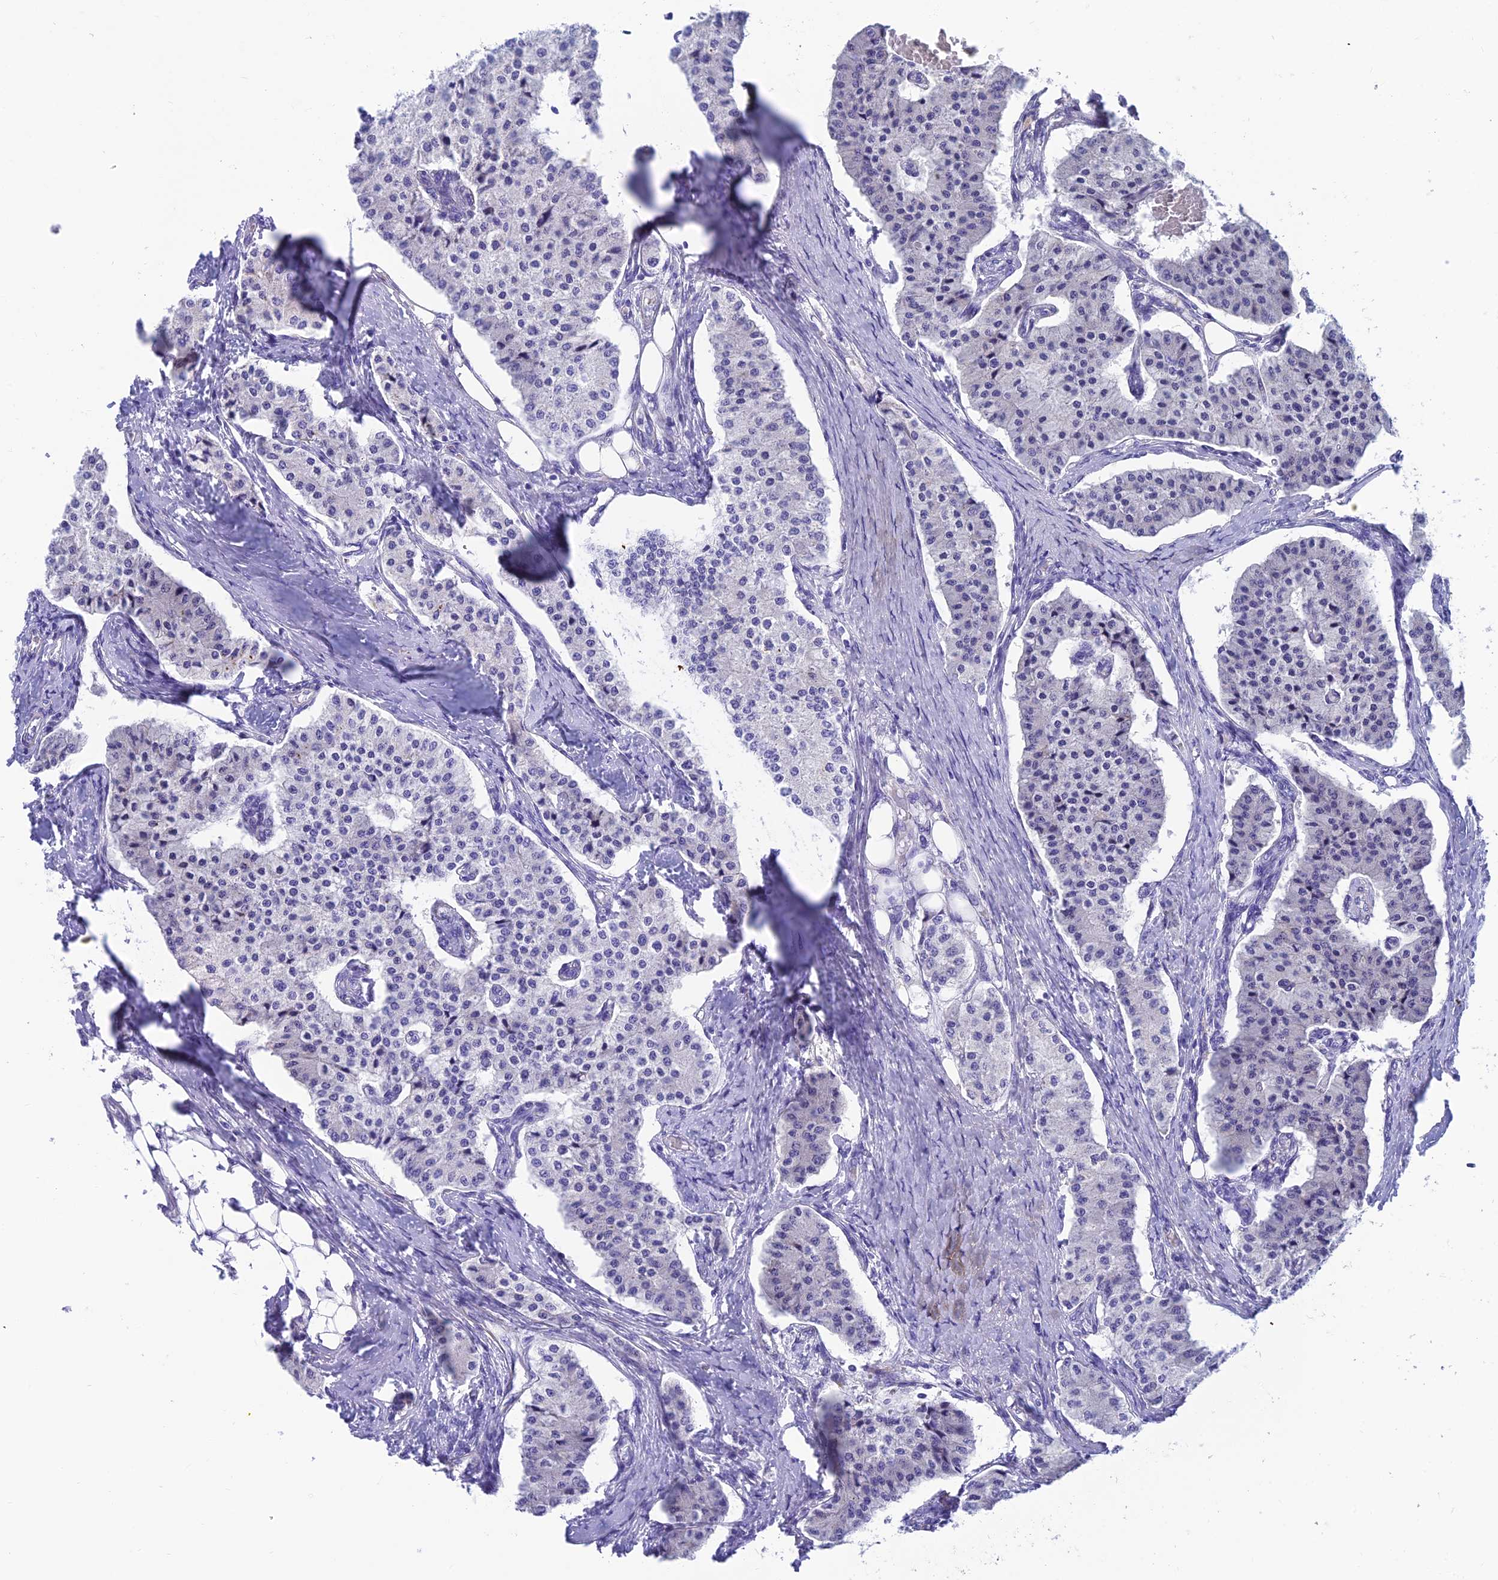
{"staining": {"intensity": "negative", "quantity": "none", "location": "none"}, "tissue": "carcinoid", "cell_type": "Tumor cells", "image_type": "cancer", "snomed": [{"axis": "morphology", "description": "Carcinoid, malignant, NOS"}, {"axis": "topography", "description": "Colon"}], "caption": "Protein analysis of carcinoid demonstrates no significant staining in tumor cells. (Stains: DAB immunohistochemistry with hematoxylin counter stain, Microscopy: brightfield microscopy at high magnification).", "gene": "GNG11", "patient": {"sex": "female", "age": 52}}